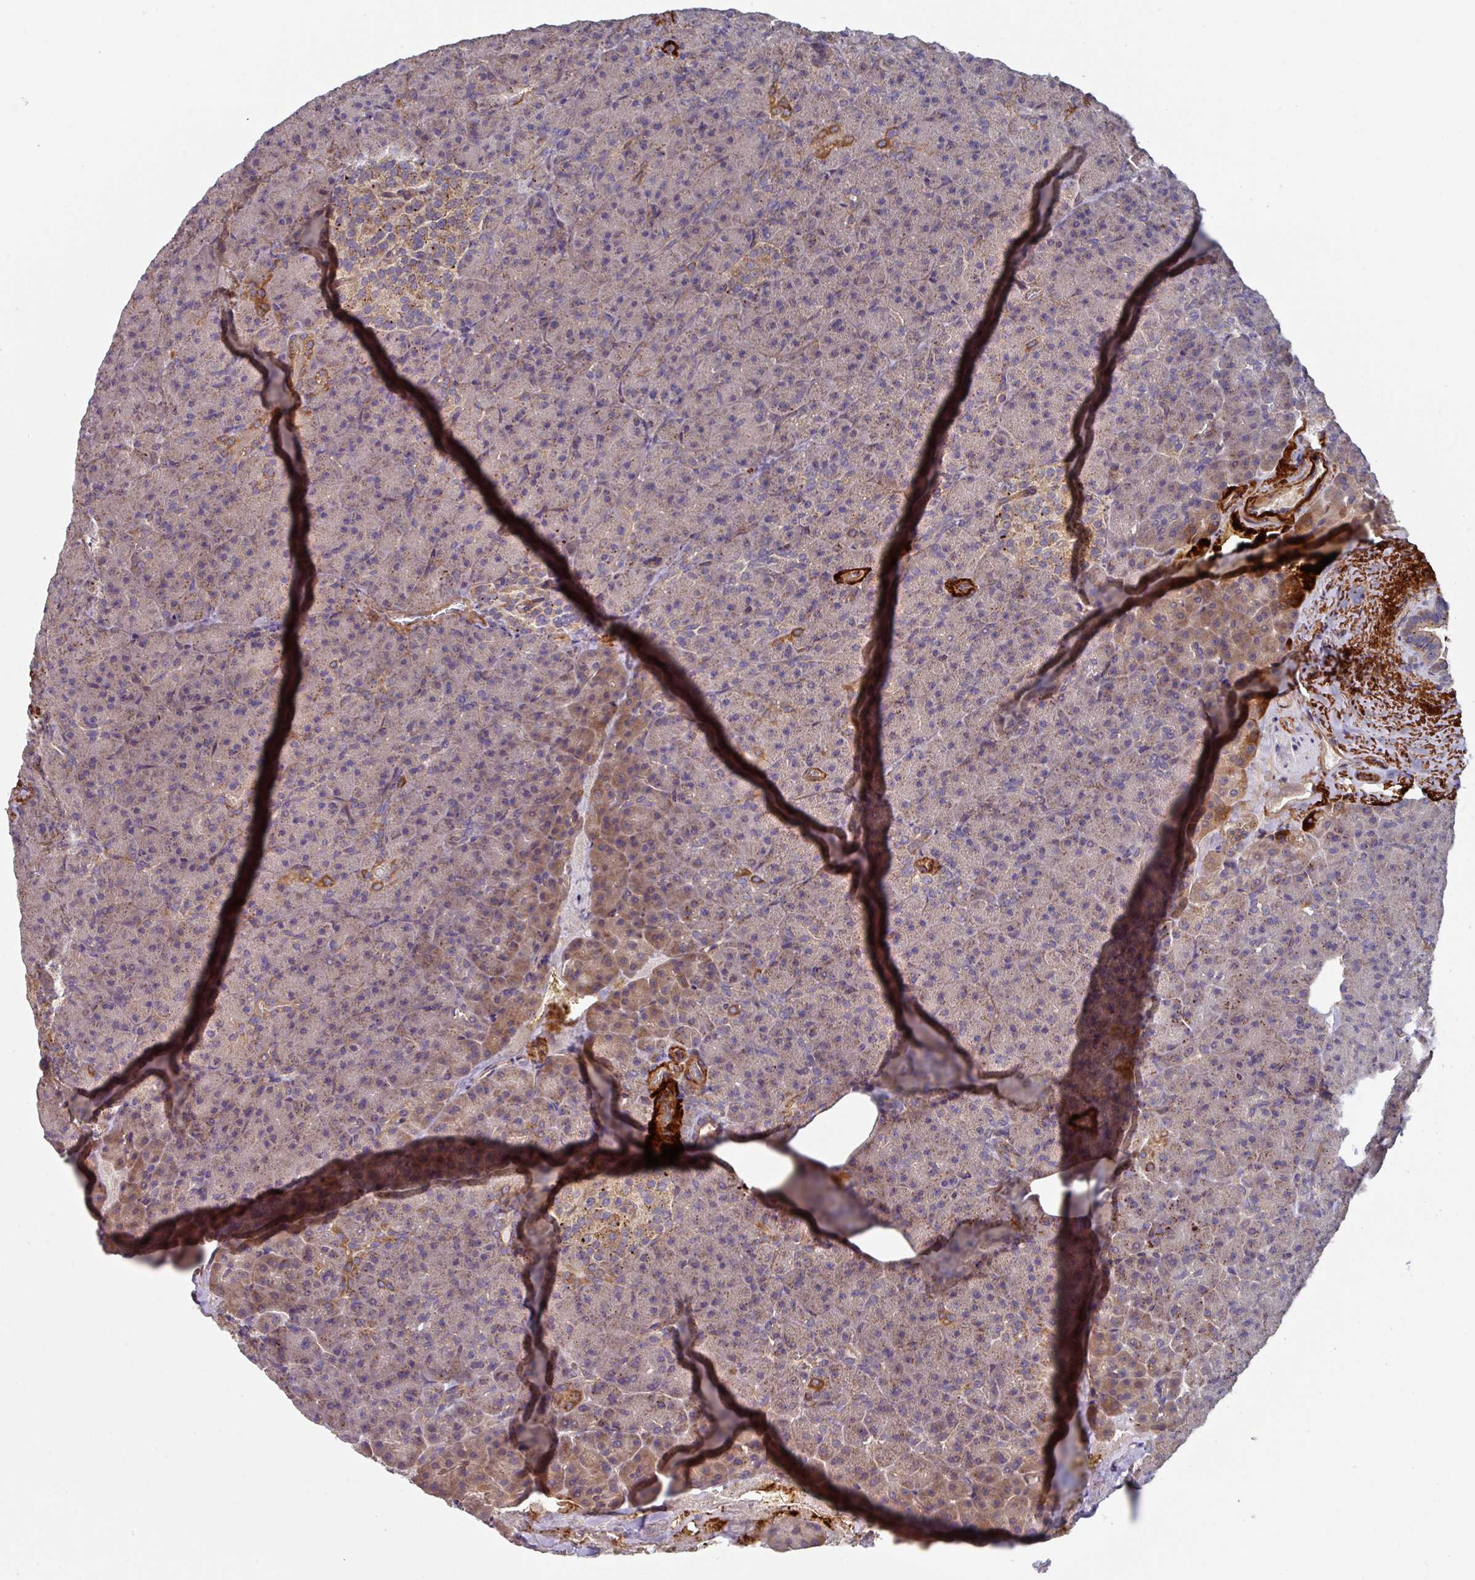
{"staining": {"intensity": "moderate", "quantity": "25%-75%", "location": "cytoplasmic/membranous"}, "tissue": "pancreas", "cell_type": "Exocrine glandular cells", "image_type": "normal", "snomed": [{"axis": "morphology", "description": "Normal tissue, NOS"}, {"axis": "topography", "description": "Pancreas"}], "caption": "DAB immunohistochemical staining of benign pancreas shows moderate cytoplasmic/membranous protein positivity in about 25%-75% of exocrine glandular cells.", "gene": "DCAF12L1", "patient": {"sex": "female", "age": 74}}